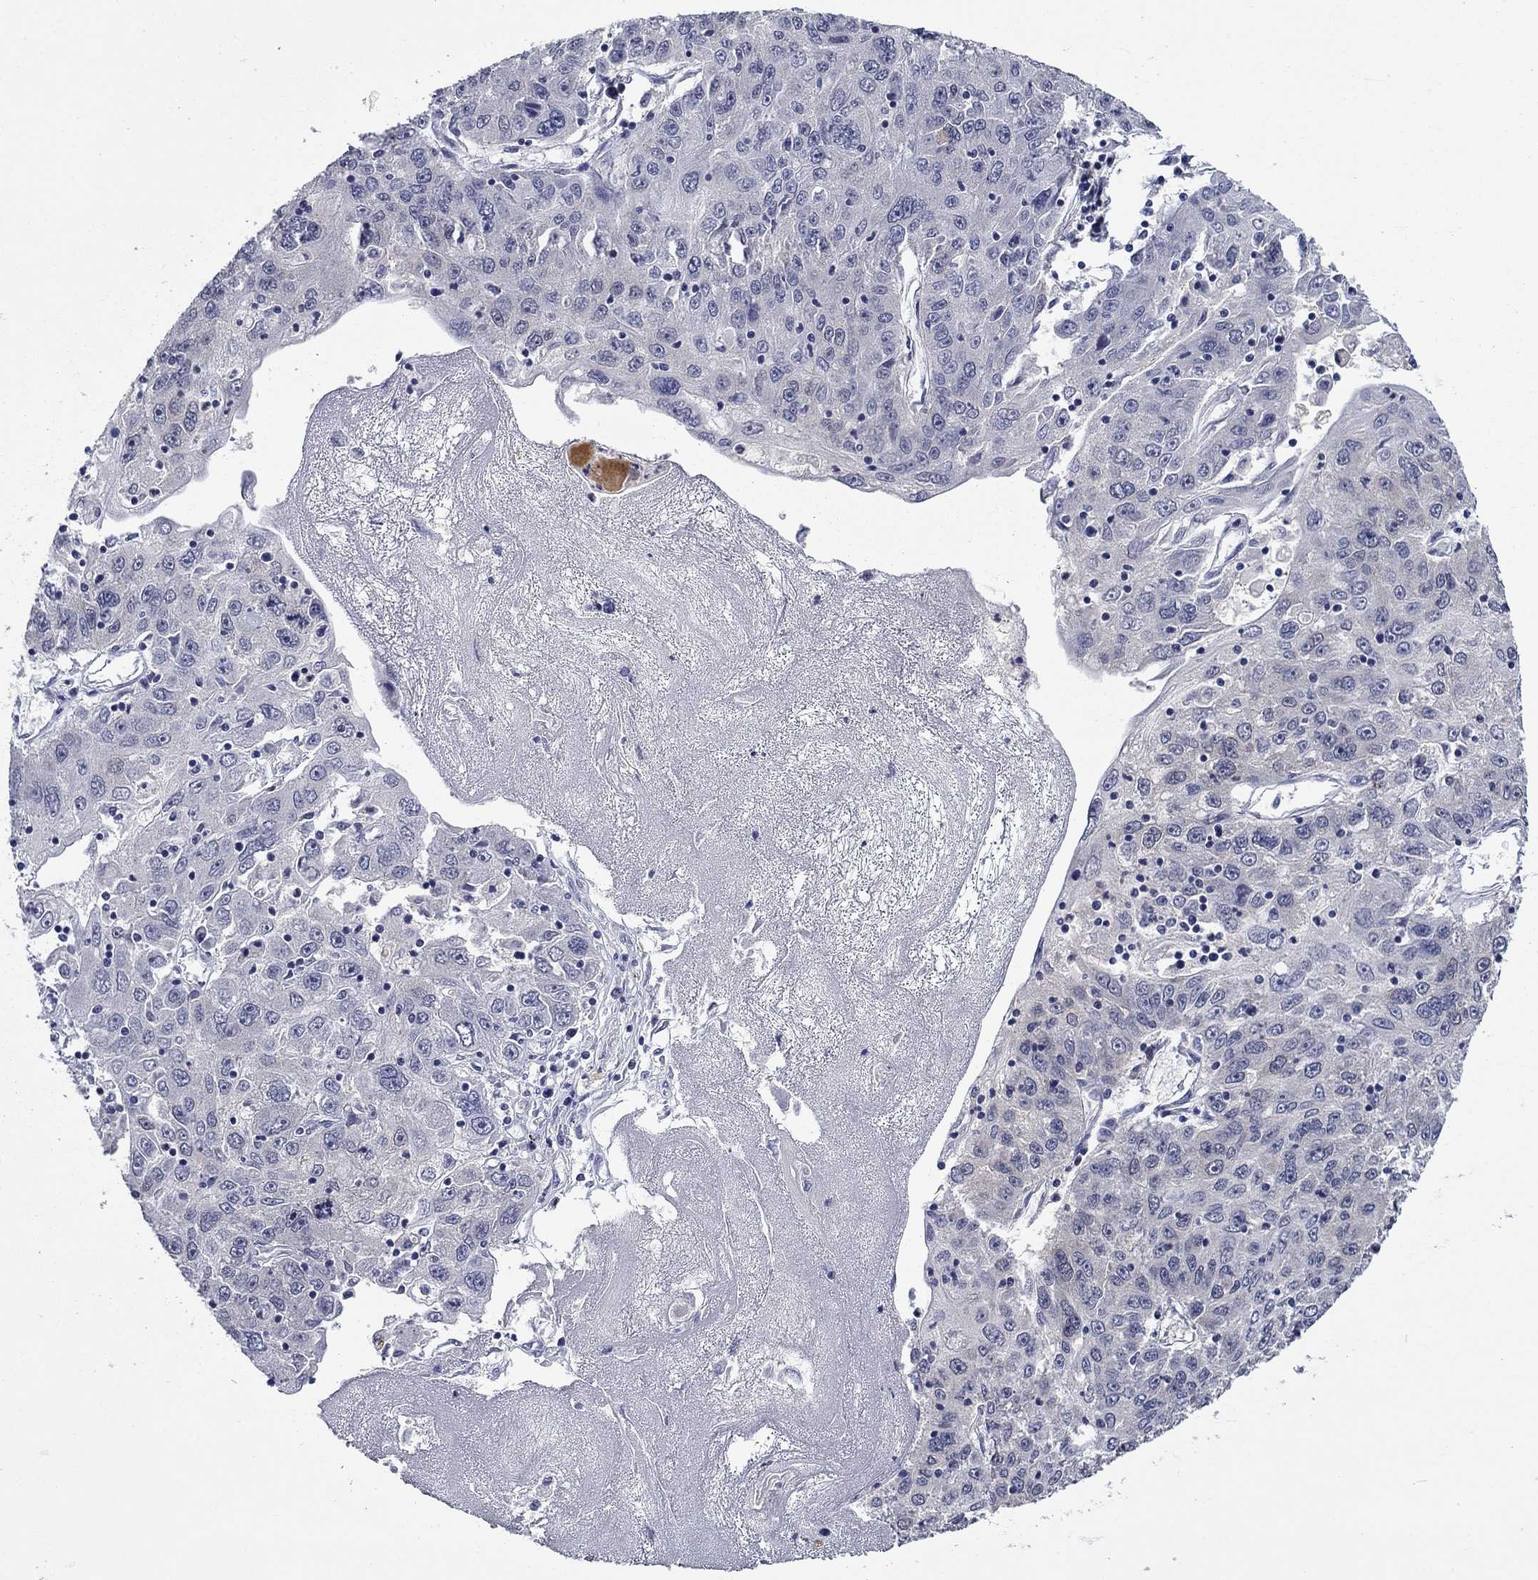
{"staining": {"intensity": "negative", "quantity": "none", "location": "none"}, "tissue": "stomach cancer", "cell_type": "Tumor cells", "image_type": "cancer", "snomed": [{"axis": "morphology", "description": "Adenocarcinoma, NOS"}, {"axis": "topography", "description": "Stomach"}], "caption": "IHC photomicrograph of adenocarcinoma (stomach) stained for a protein (brown), which exhibits no positivity in tumor cells.", "gene": "DDTL", "patient": {"sex": "male", "age": 56}}